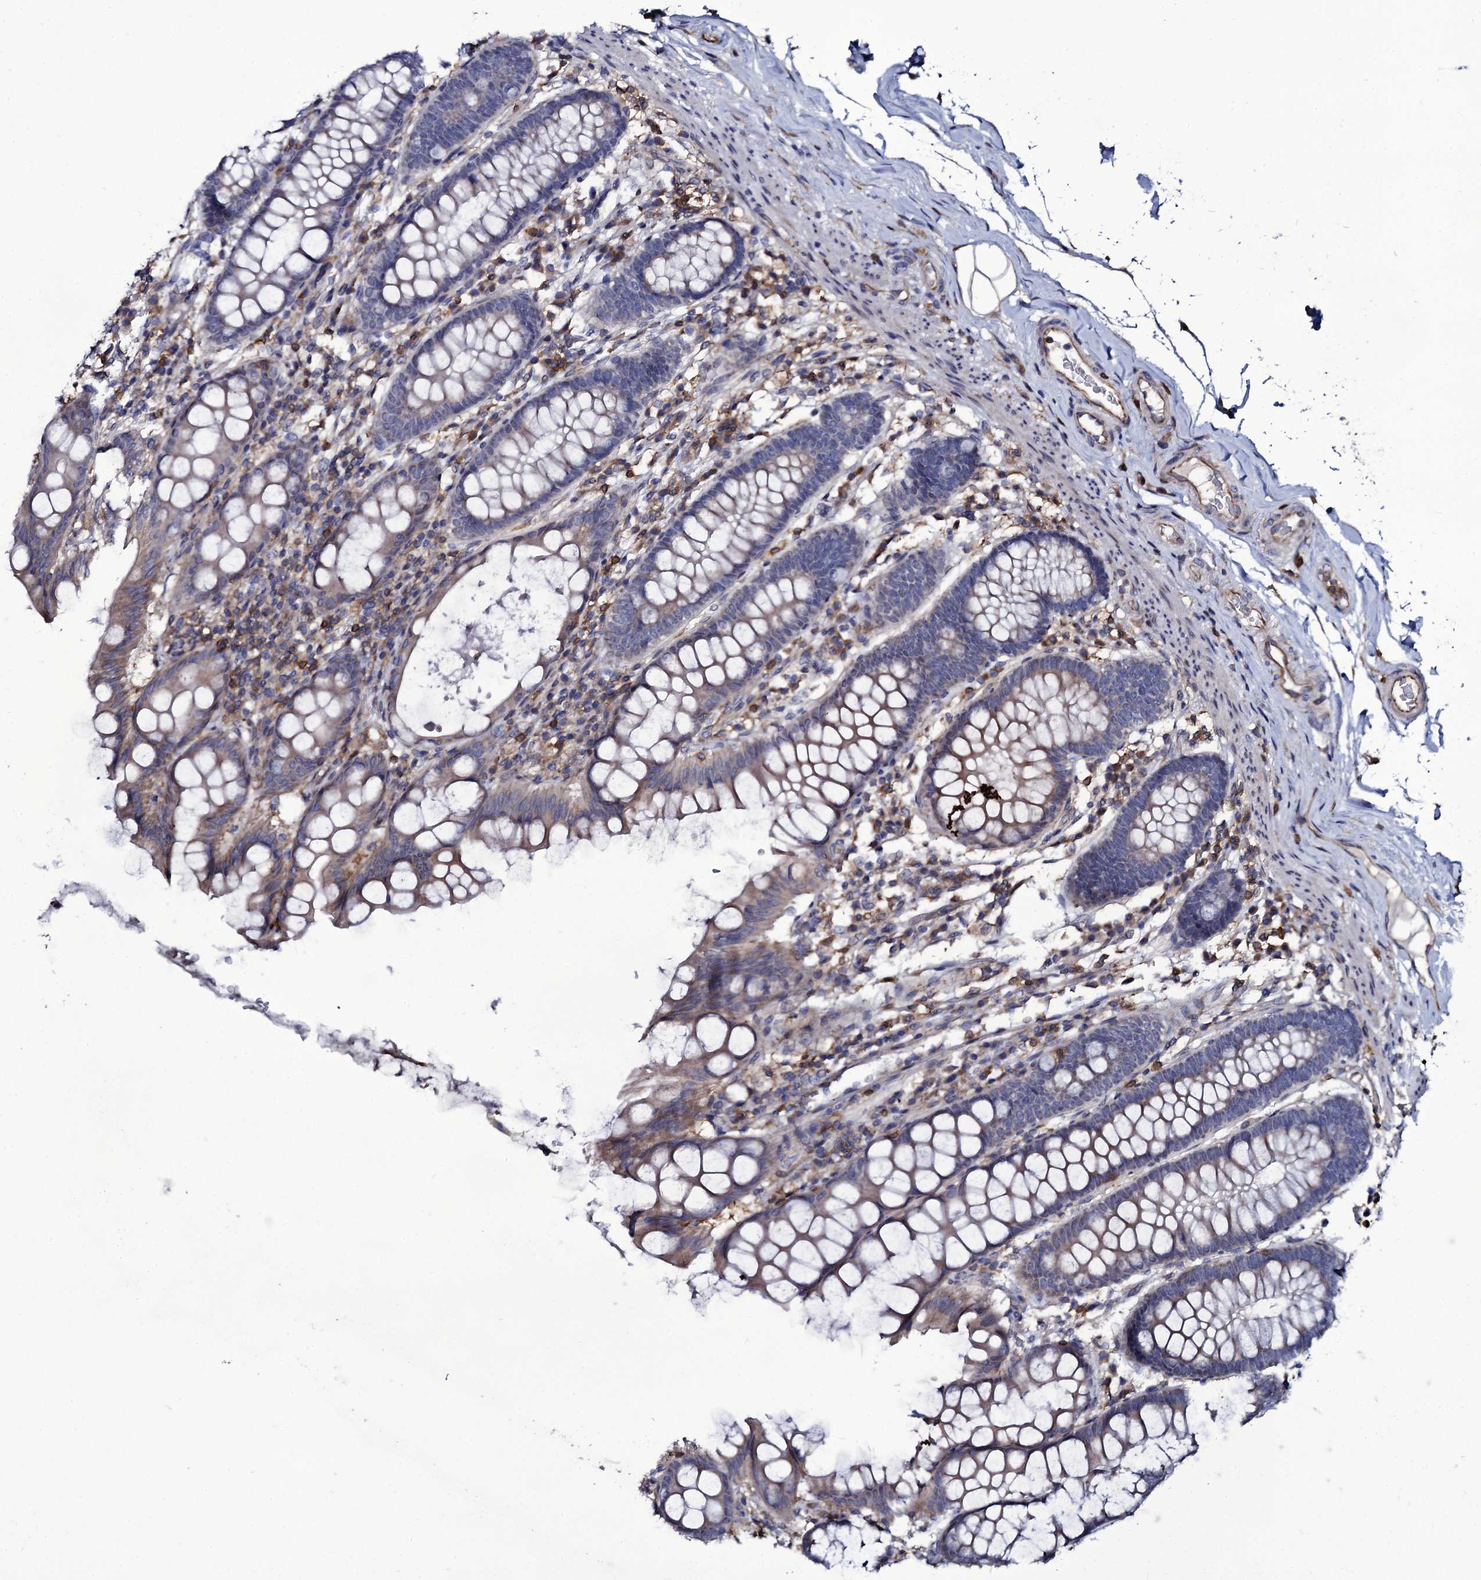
{"staining": {"intensity": "moderate", "quantity": ">75%", "location": "cytoplasmic/membranous"}, "tissue": "colon", "cell_type": "Endothelial cells", "image_type": "normal", "snomed": [{"axis": "morphology", "description": "Normal tissue, NOS"}, {"axis": "topography", "description": "Colon"}], "caption": "An IHC micrograph of unremarkable tissue is shown. Protein staining in brown shows moderate cytoplasmic/membranous positivity in colon within endothelial cells. (Brightfield microscopy of DAB IHC at high magnification).", "gene": "TTC23", "patient": {"sex": "female", "age": 79}}